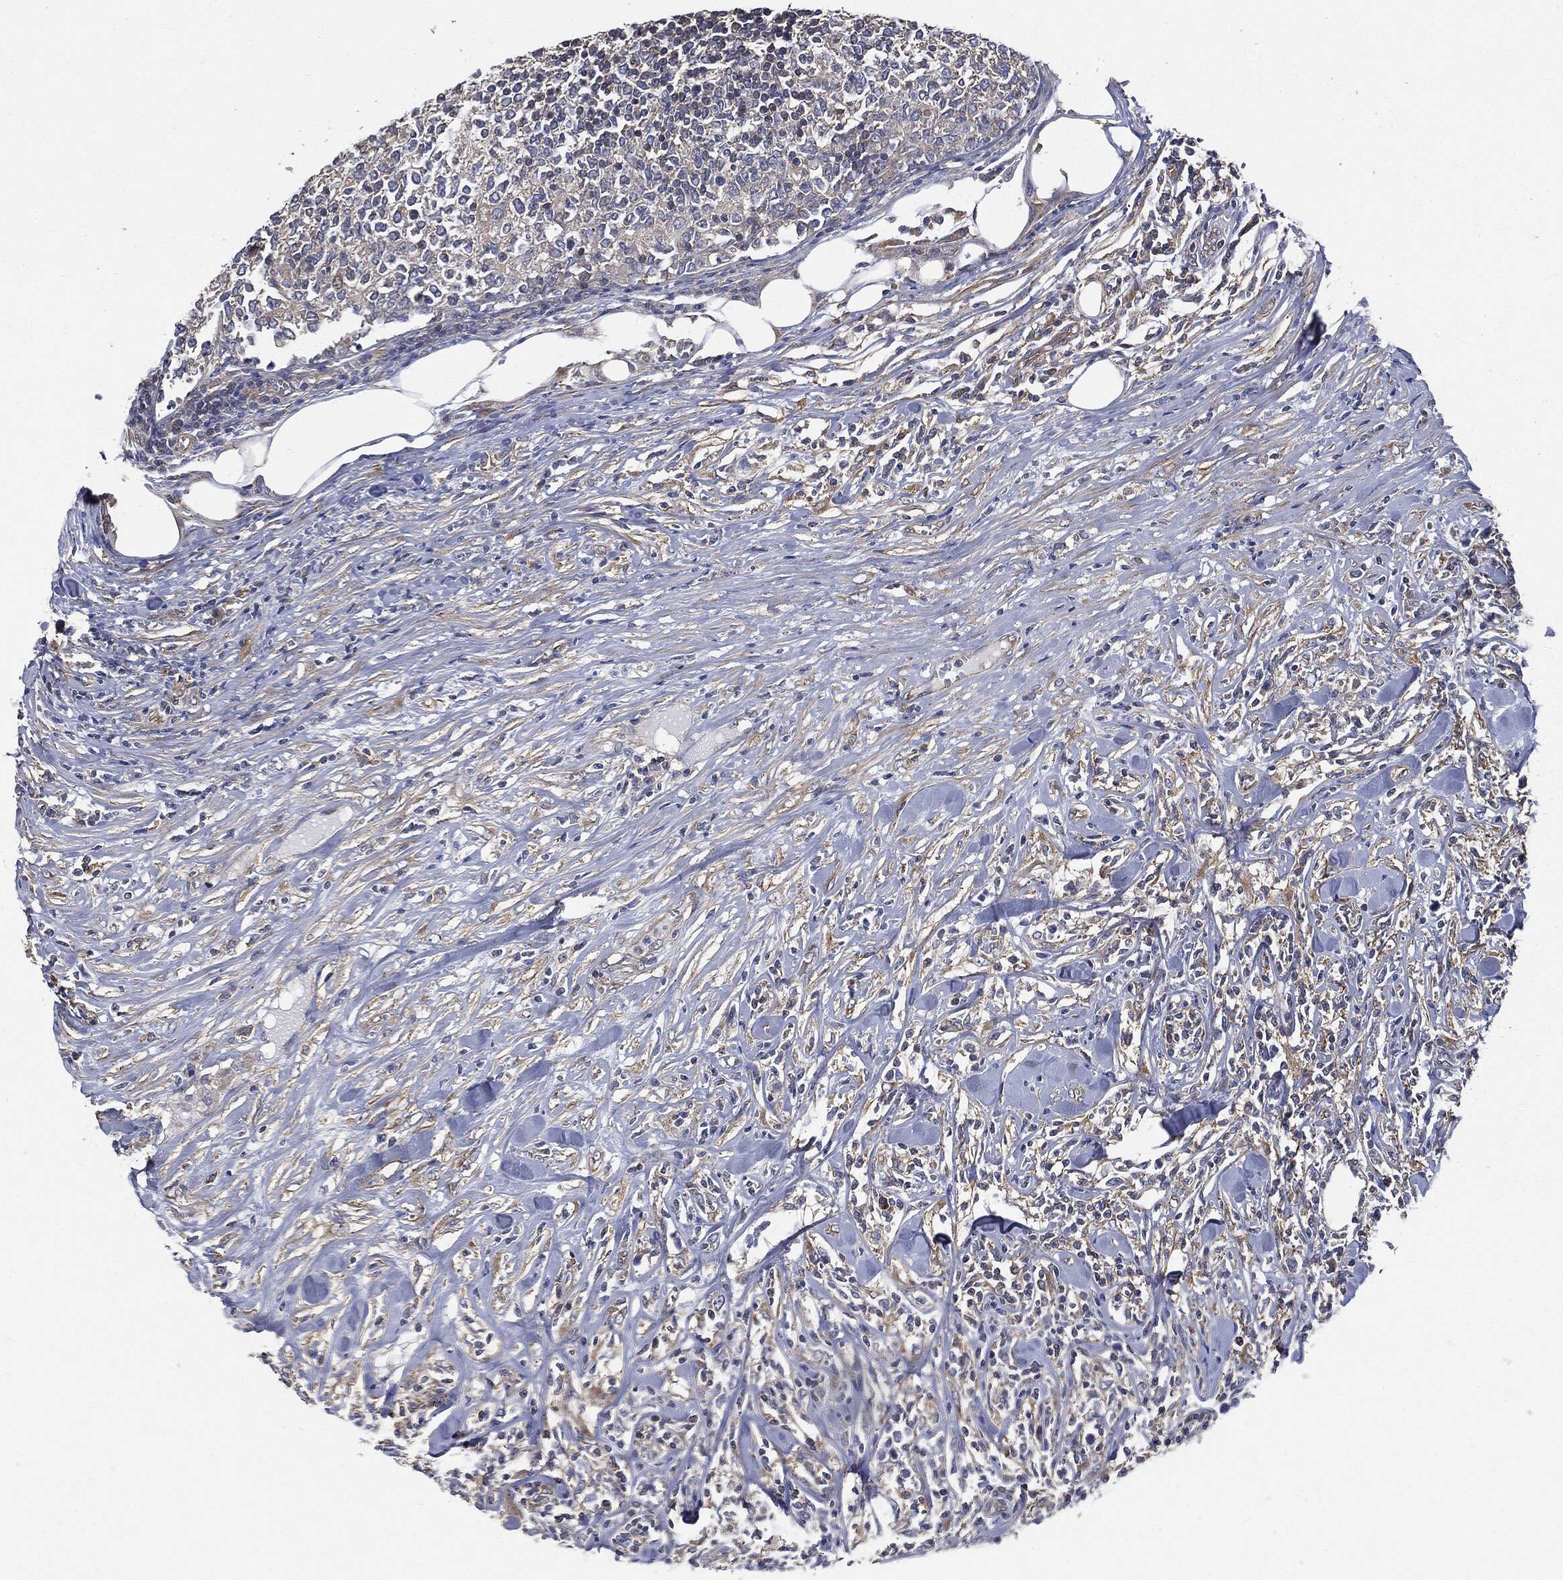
{"staining": {"intensity": "negative", "quantity": "none", "location": "none"}, "tissue": "lymphoma", "cell_type": "Tumor cells", "image_type": "cancer", "snomed": [{"axis": "morphology", "description": "Malignant lymphoma, non-Hodgkin's type, High grade"}, {"axis": "topography", "description": "Lymph node"}], "caption": "Immunohistochemistry photomicrograph of neoplastic tissue: human lymphoma stained with DAB (3,3'-diaminobenzidine) demonstrates no significant protein staining in tumor cells.", "gene": "EPS15L1", "patient": {"sex": "female", "age": 84}}